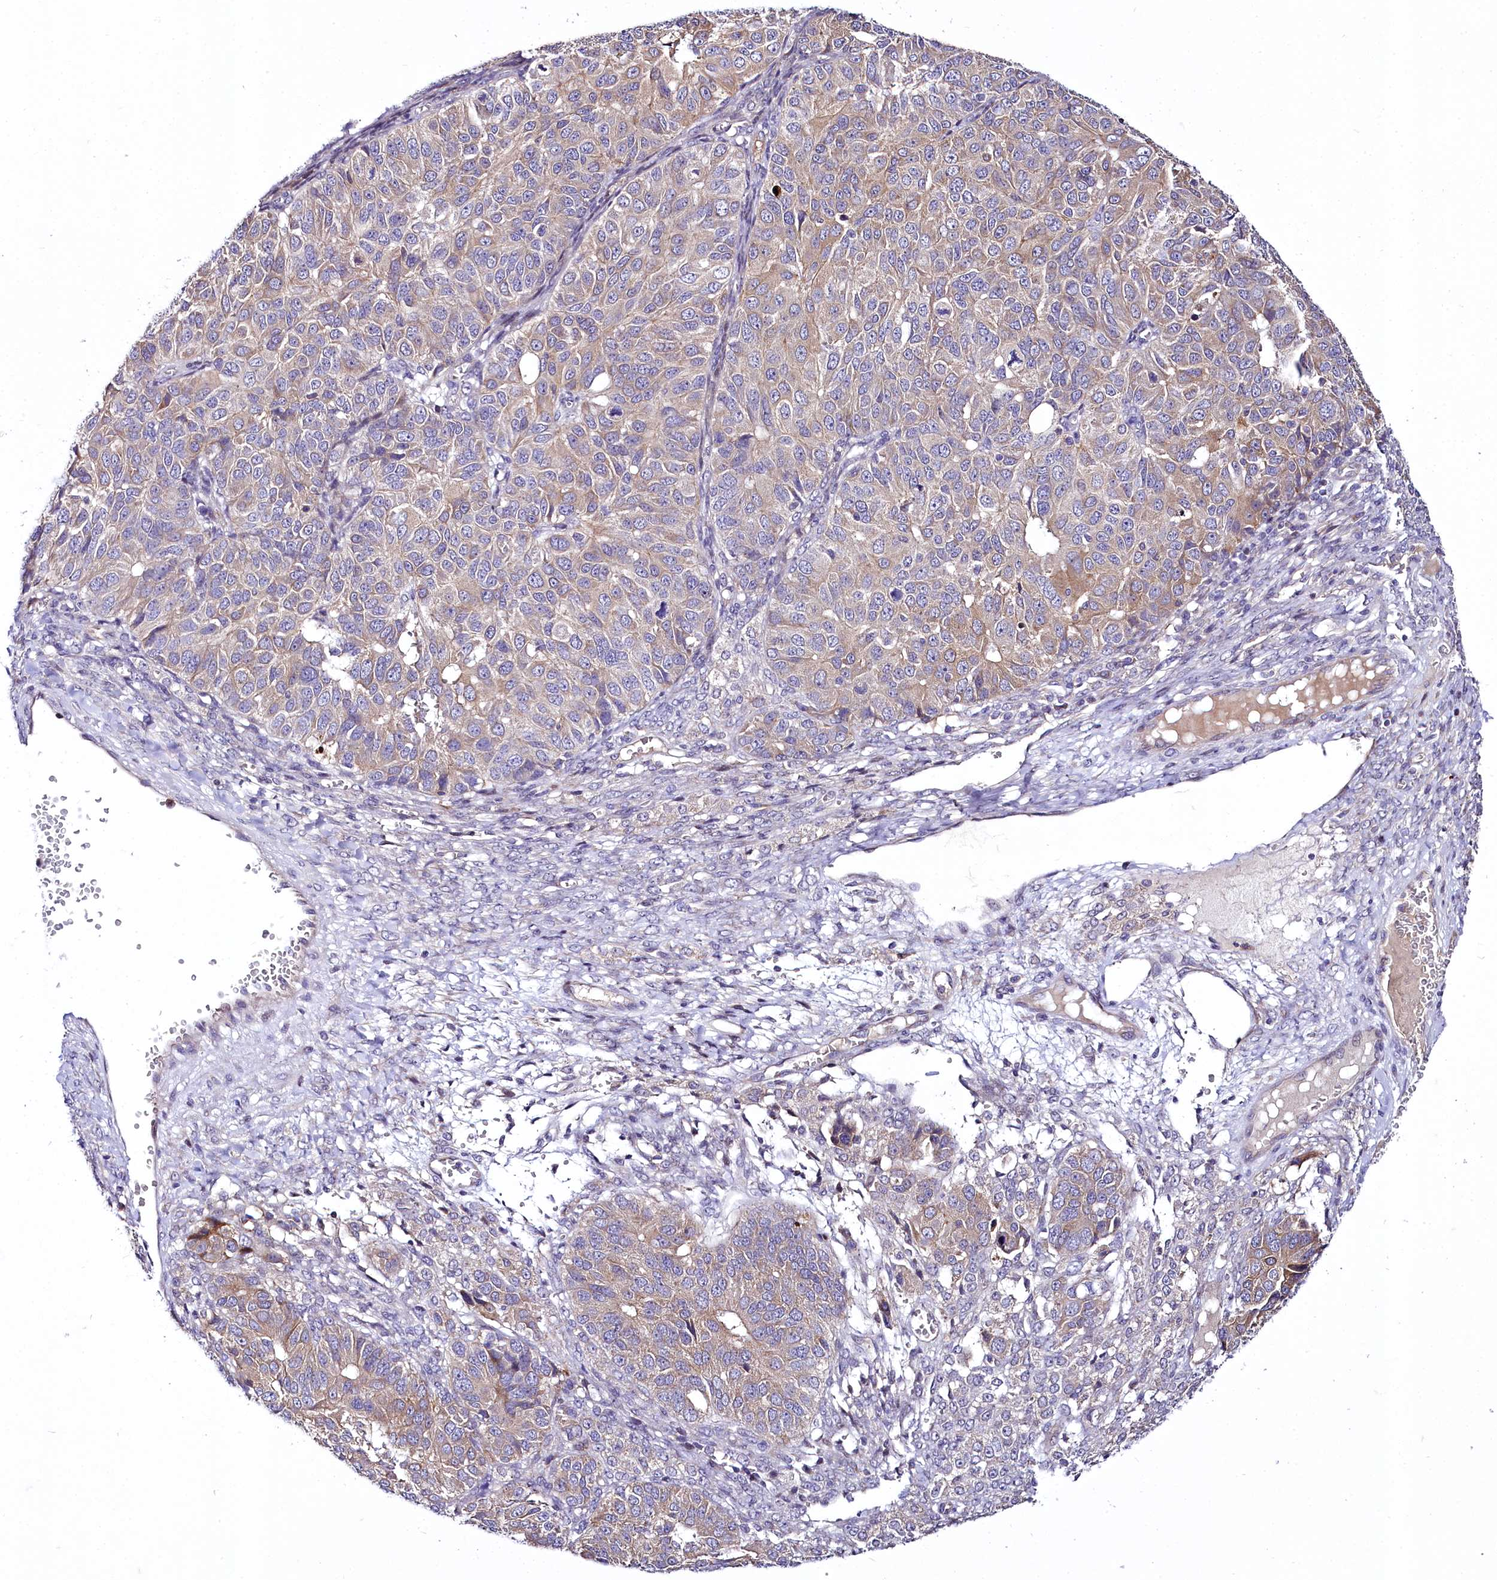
{"staining": {"intensity": "weak", "quantity": "25%-75%", "location": "cytoplasmic/membranous"}, "tissue": "ovarian cancer", "cell_type": "Tumor cells", "image_type": "cancer", "snomed": [{"axis": "morphology", "description": "Carcinoma, endometroid"}, {"axis": "topography", "description": "Ovary"}], "caption": "Immunohistochemistry (IHC) micrograph of neoplastic tissue: ovarian cancer stained using immunohistochemistry shows low levels of weak protein expression localized specifically in the cytoplasmic/membranous of tumor cells, appearing as a cytoplasmic/membranous brown color.", "gene": "ZC3H12C", "patient": {"sex": "female", "age": 51}}